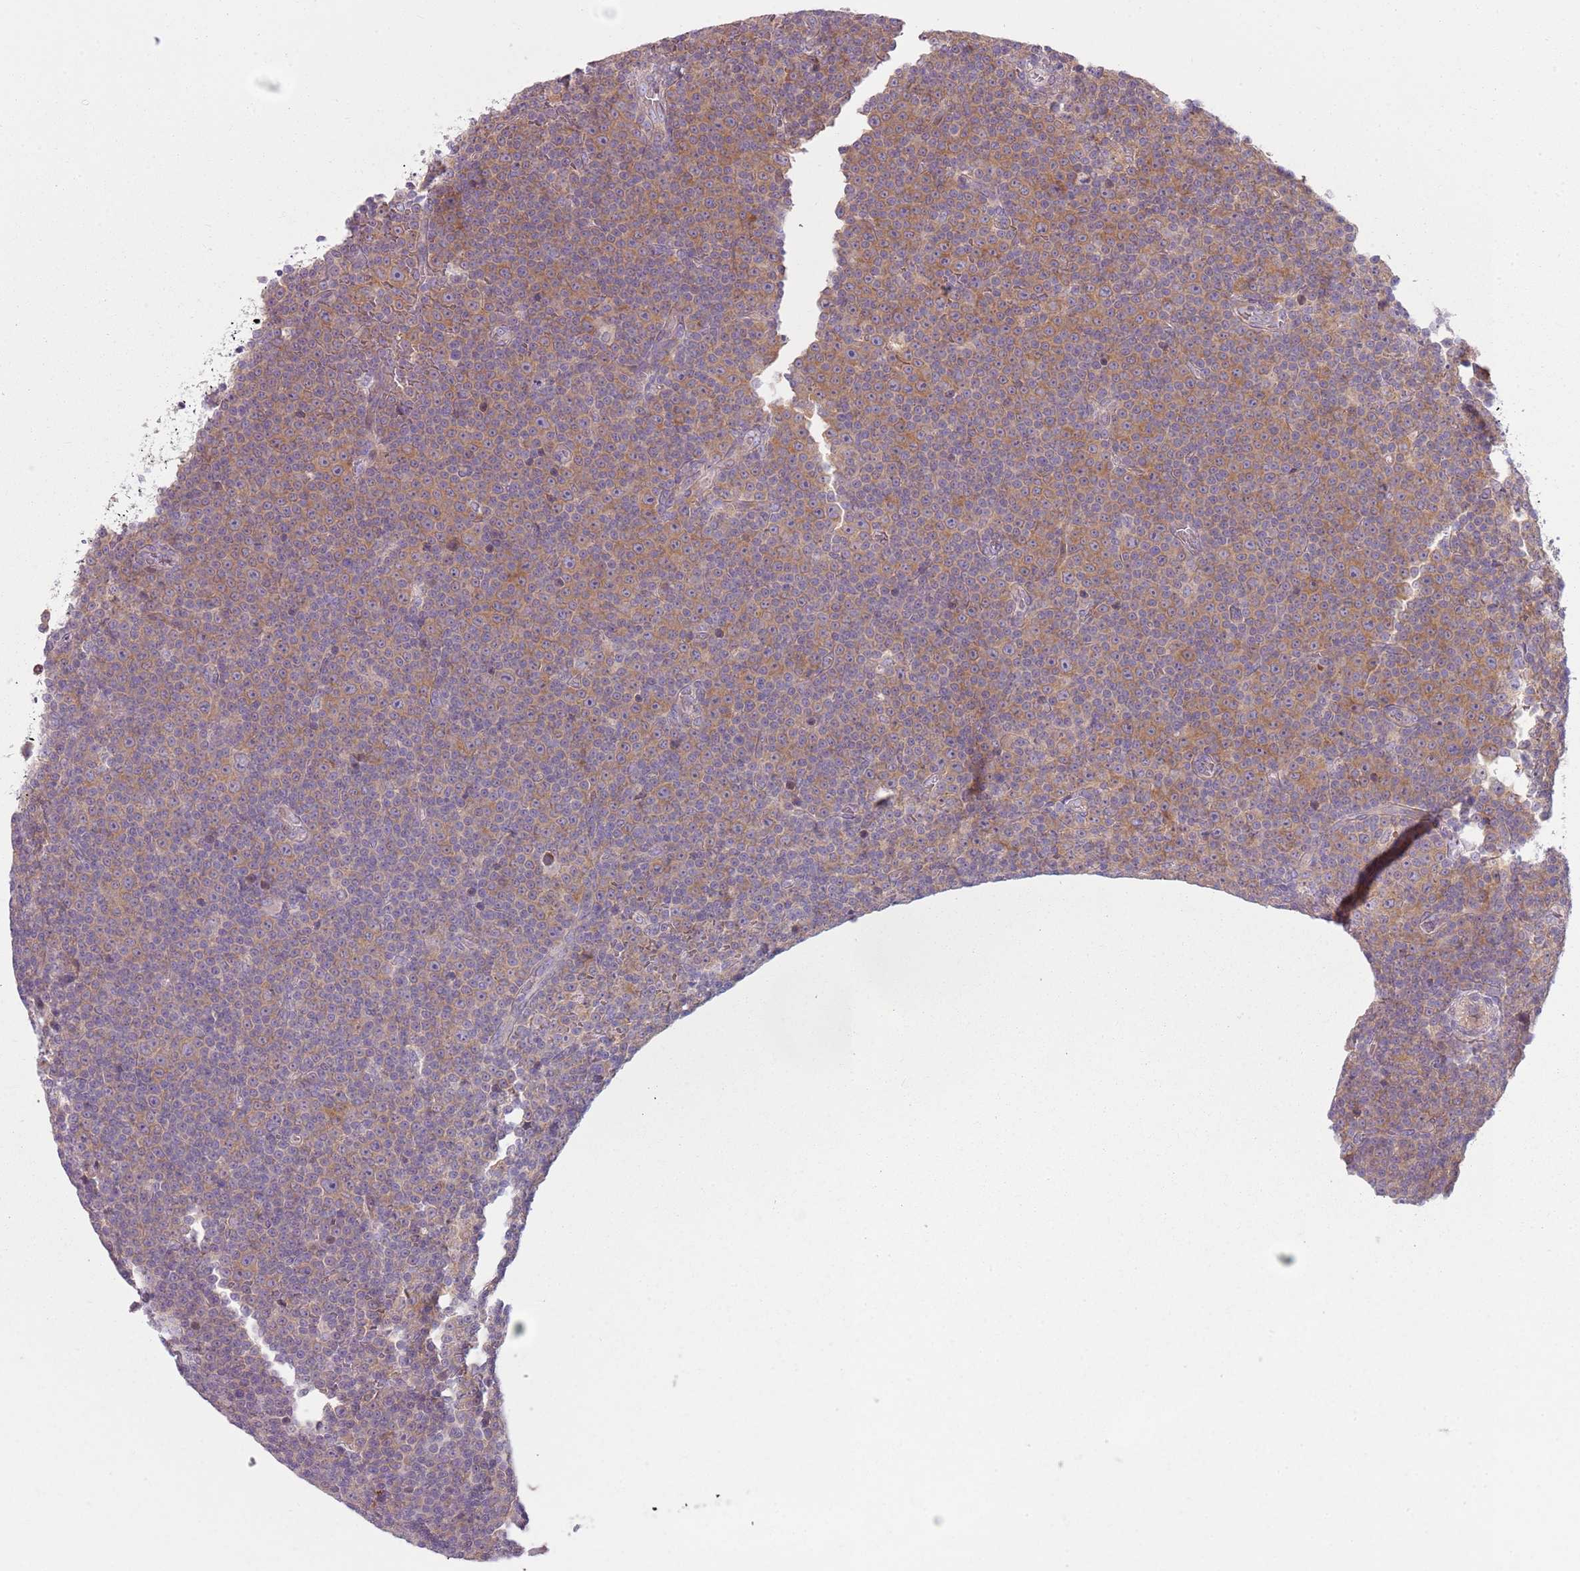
{"staining": {"intensity": "moderate", "quantity": "25%-75%", "location": "cytoplasmic/membranous"}, "tissue": "lymphoma", "cell_type": "Tumor cells", "image_type": "cancer", "snomed": [{"axis": "morphology", "description": "Malignant lymphoma, non-Hodgkin's type, Low grade"}, {"axis": "topography", "description": "Lymph node"}], "caption": "Tumor cells display medium levels of moderate cytoplasmic/membranous staining in about 25%-75% of cells in lymphoma.", "gene": "HSPA14", "patient": {"sex": "female", "age": 67}}